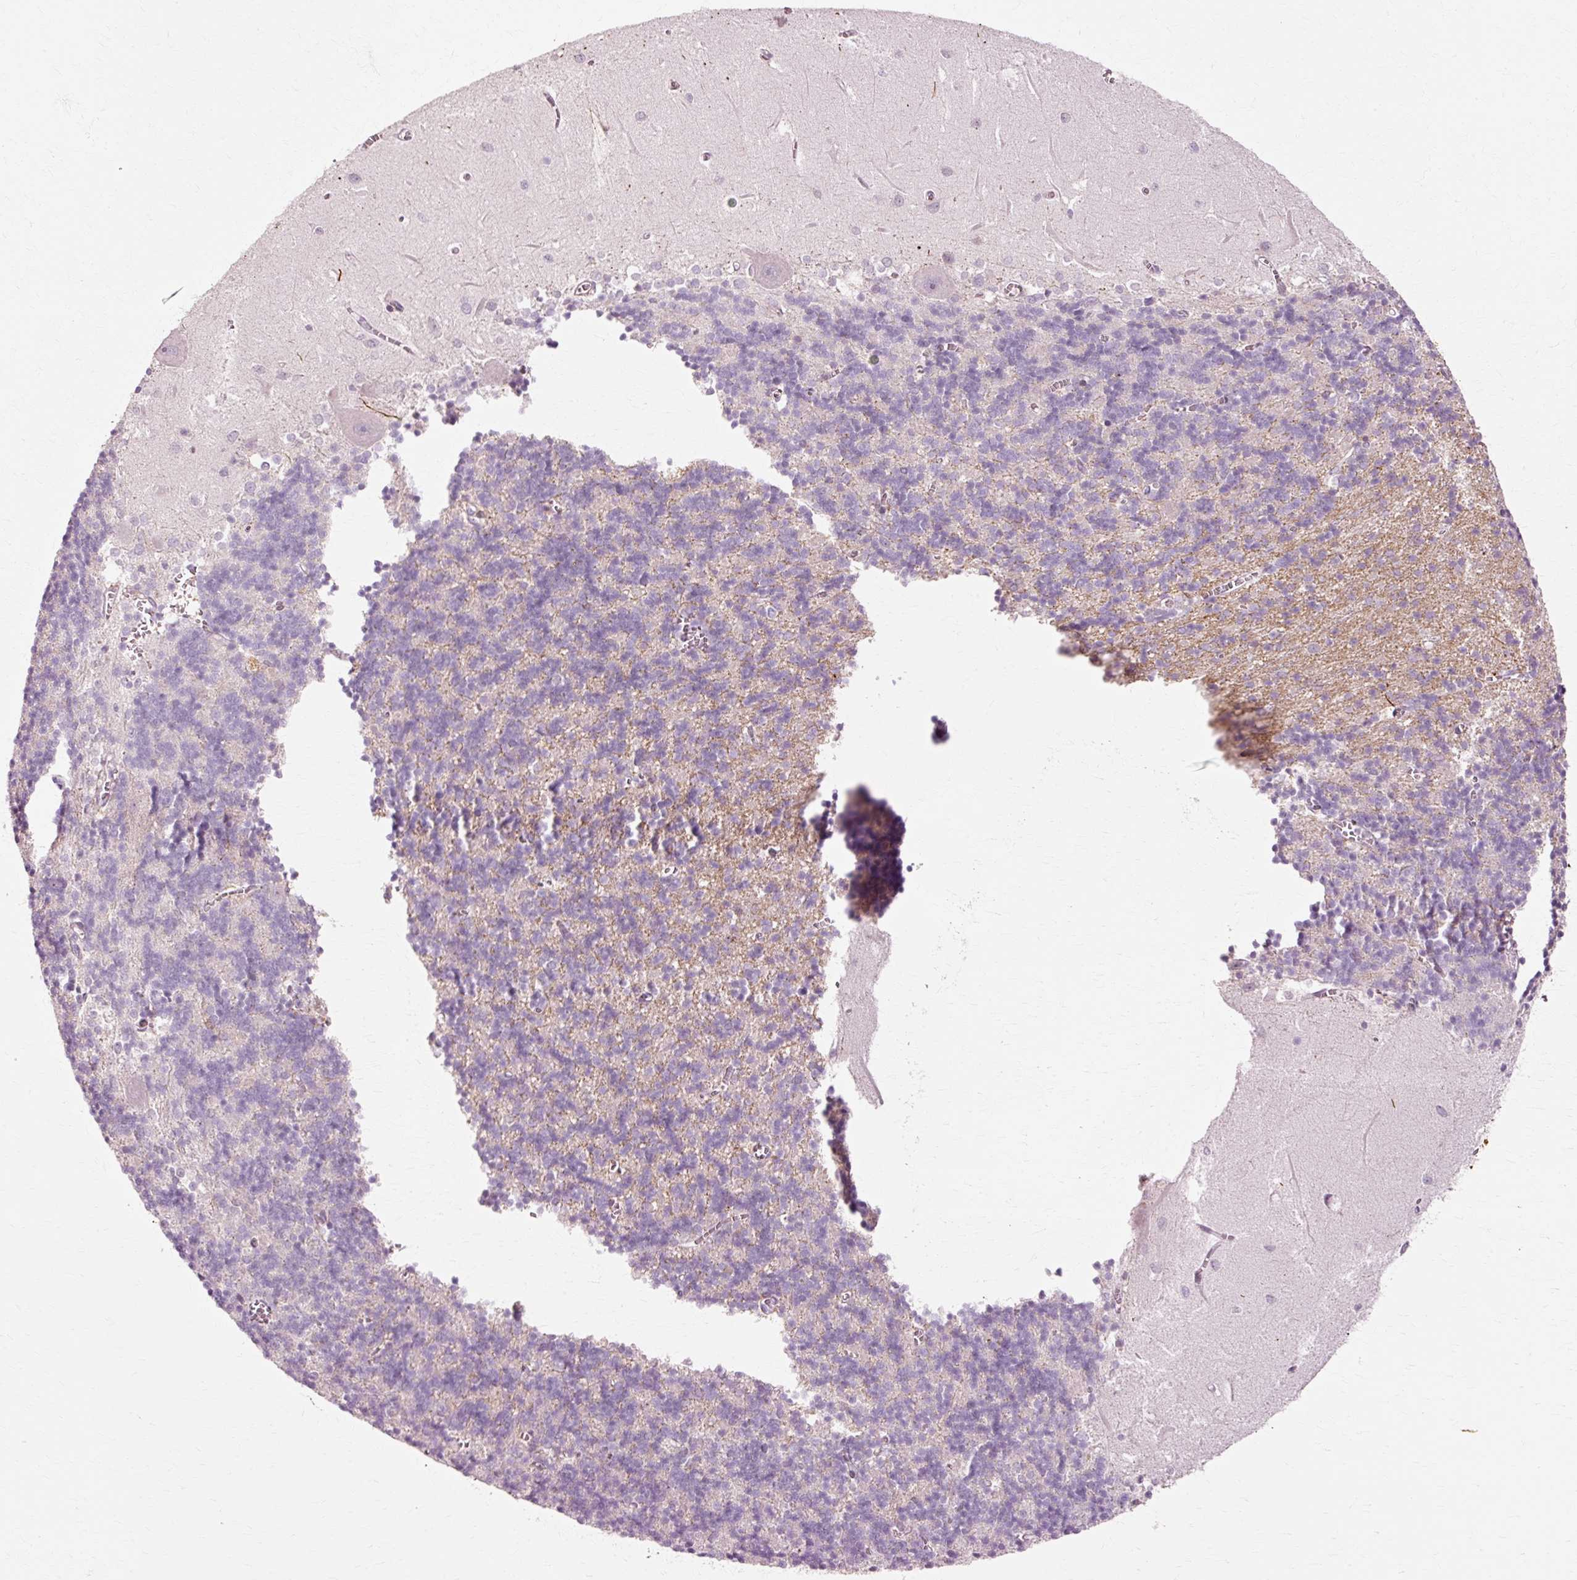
{"staining": {"intensity": "weak", "quantity": "25%-75%", "location": "cytoplasmic/membranous"}, "tissue": "cerebellum", "cell_type": "Cells in granular layer", "image_type": "normal", "snomed": [{"axis": "morphology", "description": "Normal tissue, NOS"}, {"axis": "topography", "description": "Cerebellum"}], "caption": "Immunohistochemical staining of normal human cerebellum displays 25%-75% levels of weak cytoplasmic/membranous protein expression in approximately 25%-75% of cells in granular layer. The staining was performed using DAB, with brown indicating positive protein expression. Nuclei are stained blue with hematoxylin.", "gene": "RANBP2", "patient": {"sex": "male", "age": 37}}